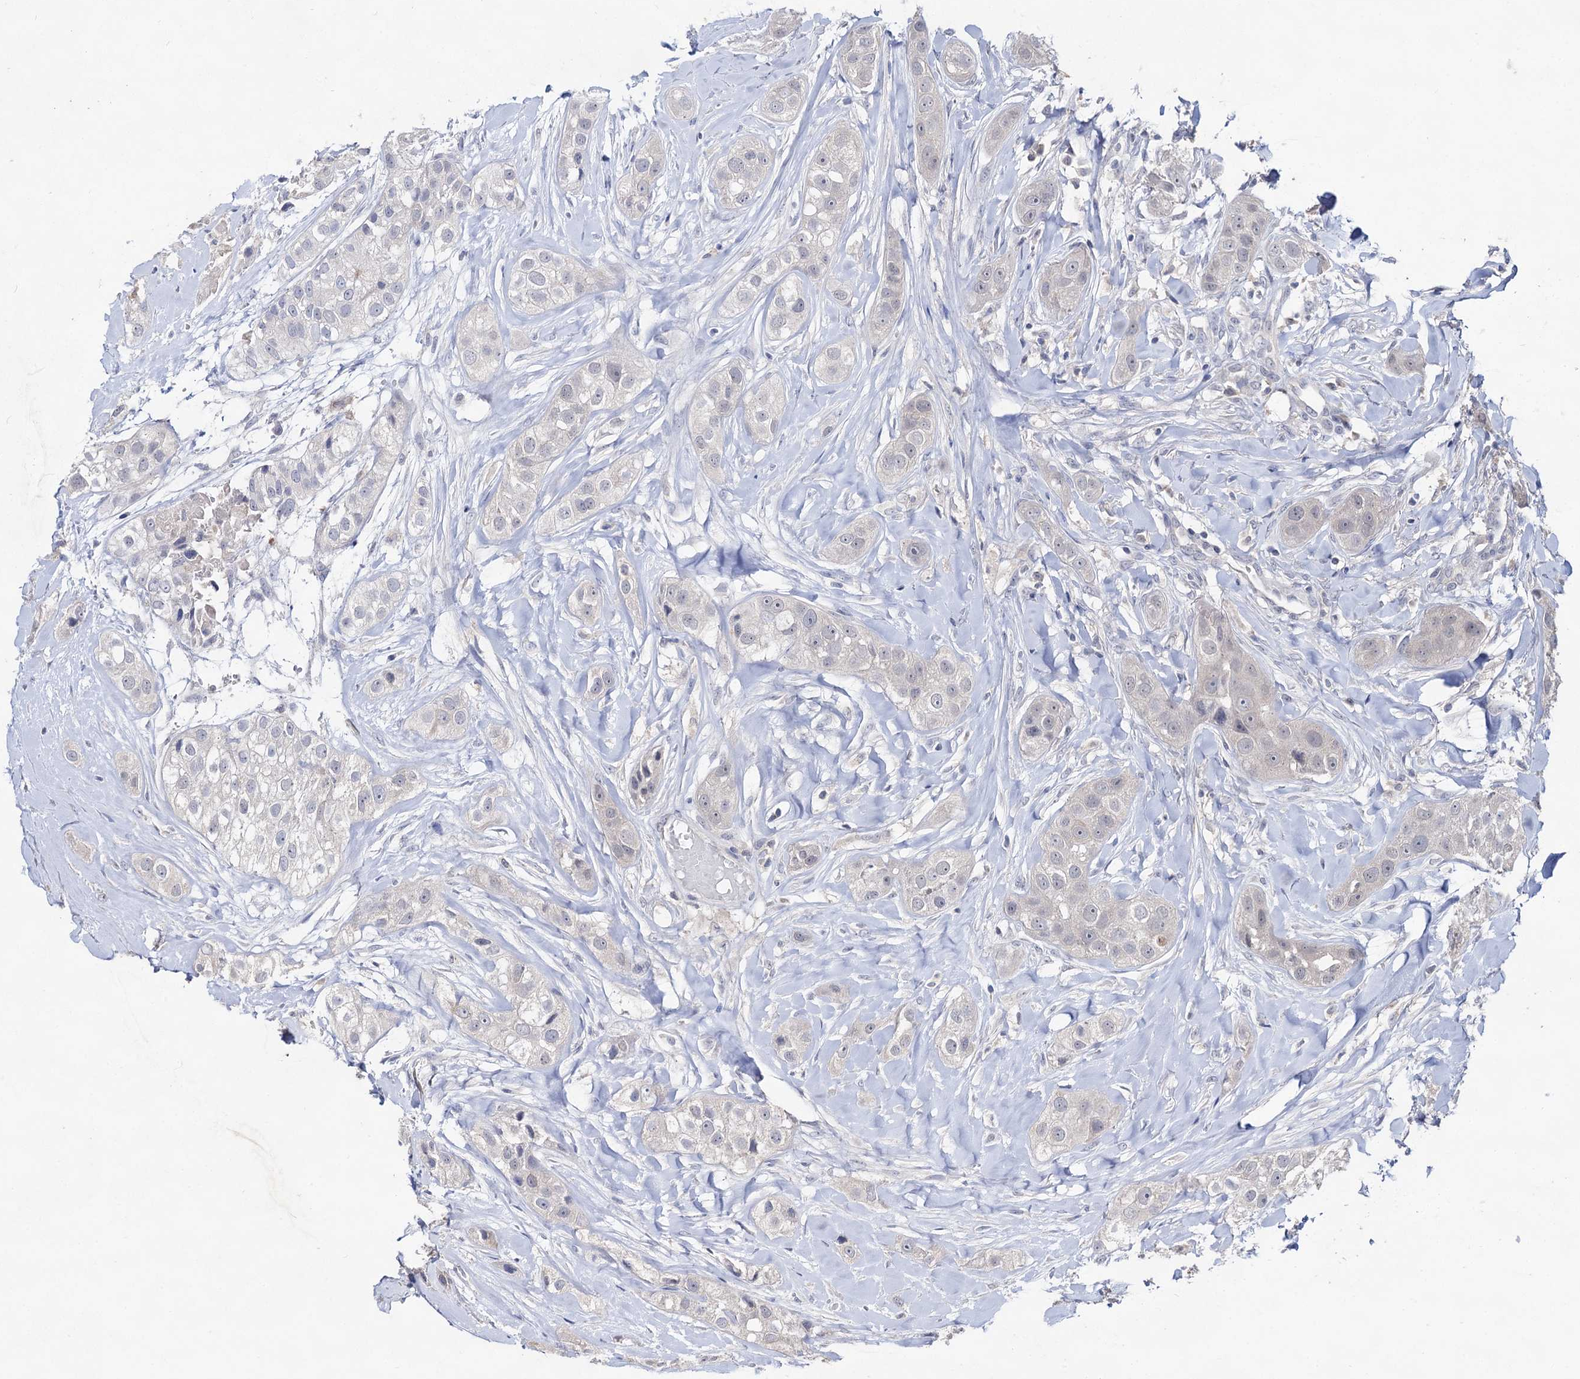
{"staining": {"intensity": "negative", "quantity": "none", "location": "none"}, "tissue": "head and neck cancer", "cell_type": "Tumor cells", "image_type": "cancer", "snomed": [{"axis": "morphology", "description": "Normal tissue, NOS"}, {"axis": "morphology", "description": "Squamous cell carcinoma, NOS"}, {"axis": "topography", "description": "Skeletal muscle"}, {"axis": "topography", "description": "Head-Neck"}], "caption": "Immunohistochemistry of head and neck cancer shows no staining in tumor cells.", "gene": "ACTR6", "patient": {"sex": "male", "age": 51}}